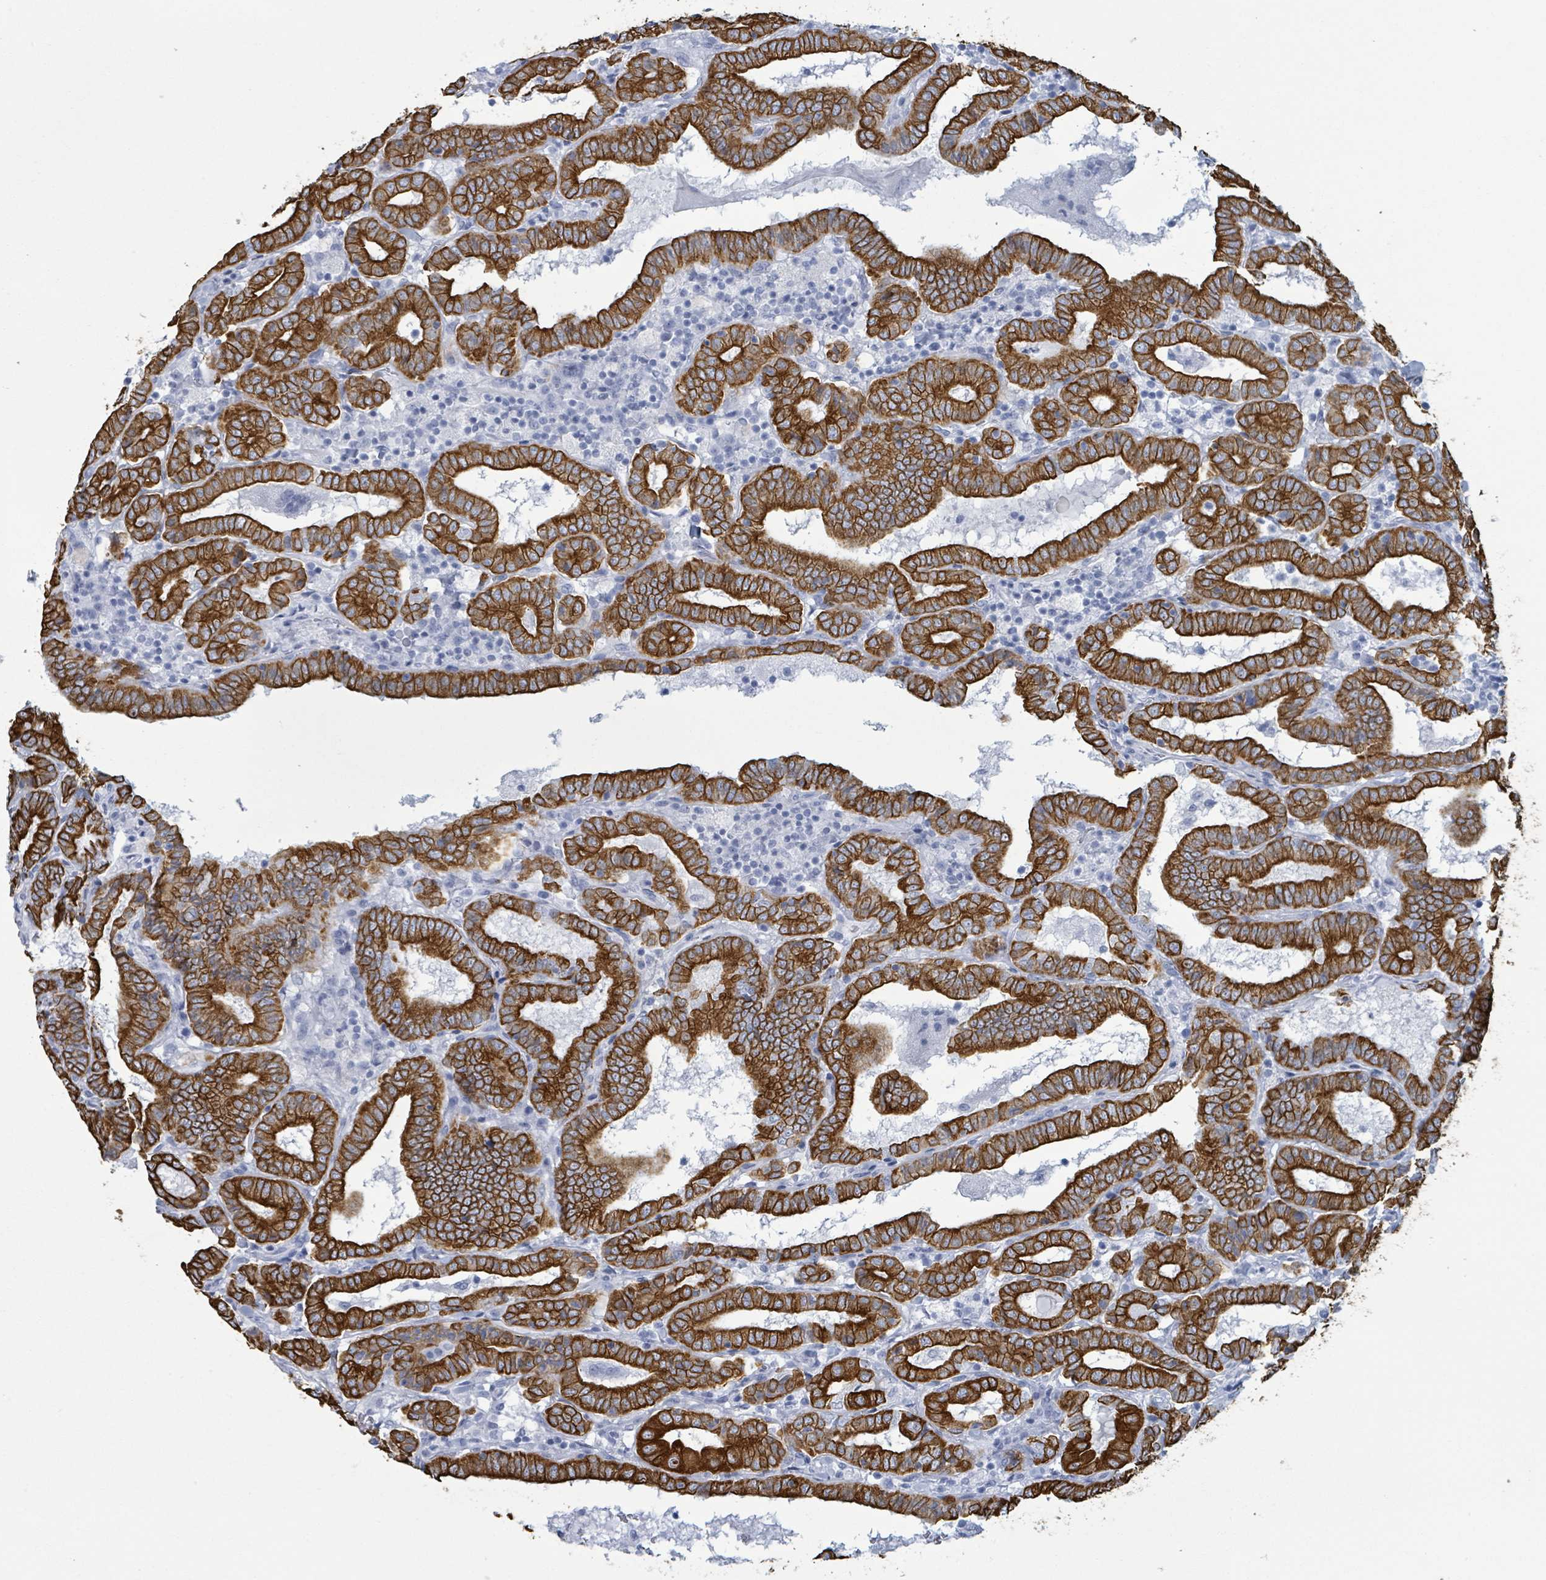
{"staining": {"intensity": "strong", "quantity": ">75%", "location": "cytoplasmic/membranous"}, "tissue": "thyroid cancer", "cell_type": "Tumor cells", "image_type": "cancer", "snomed": [{"axis": "morphology", "description": "Papillary adenocarcinoma, NOS"}, {"axis": "topography", "description": "Thyroid gland"}], "caption": "Brown immunohistochemical staining in papillary adenocarcinoma (thyroid) reveals strong cytoplasmic/membranous positivity in about >75% of tumor cells. (DAB IHC, brown staining for protein, blue staining for nuclei).", "gene": "KRT8", "patient": {"sex": "female", "age": 72}}